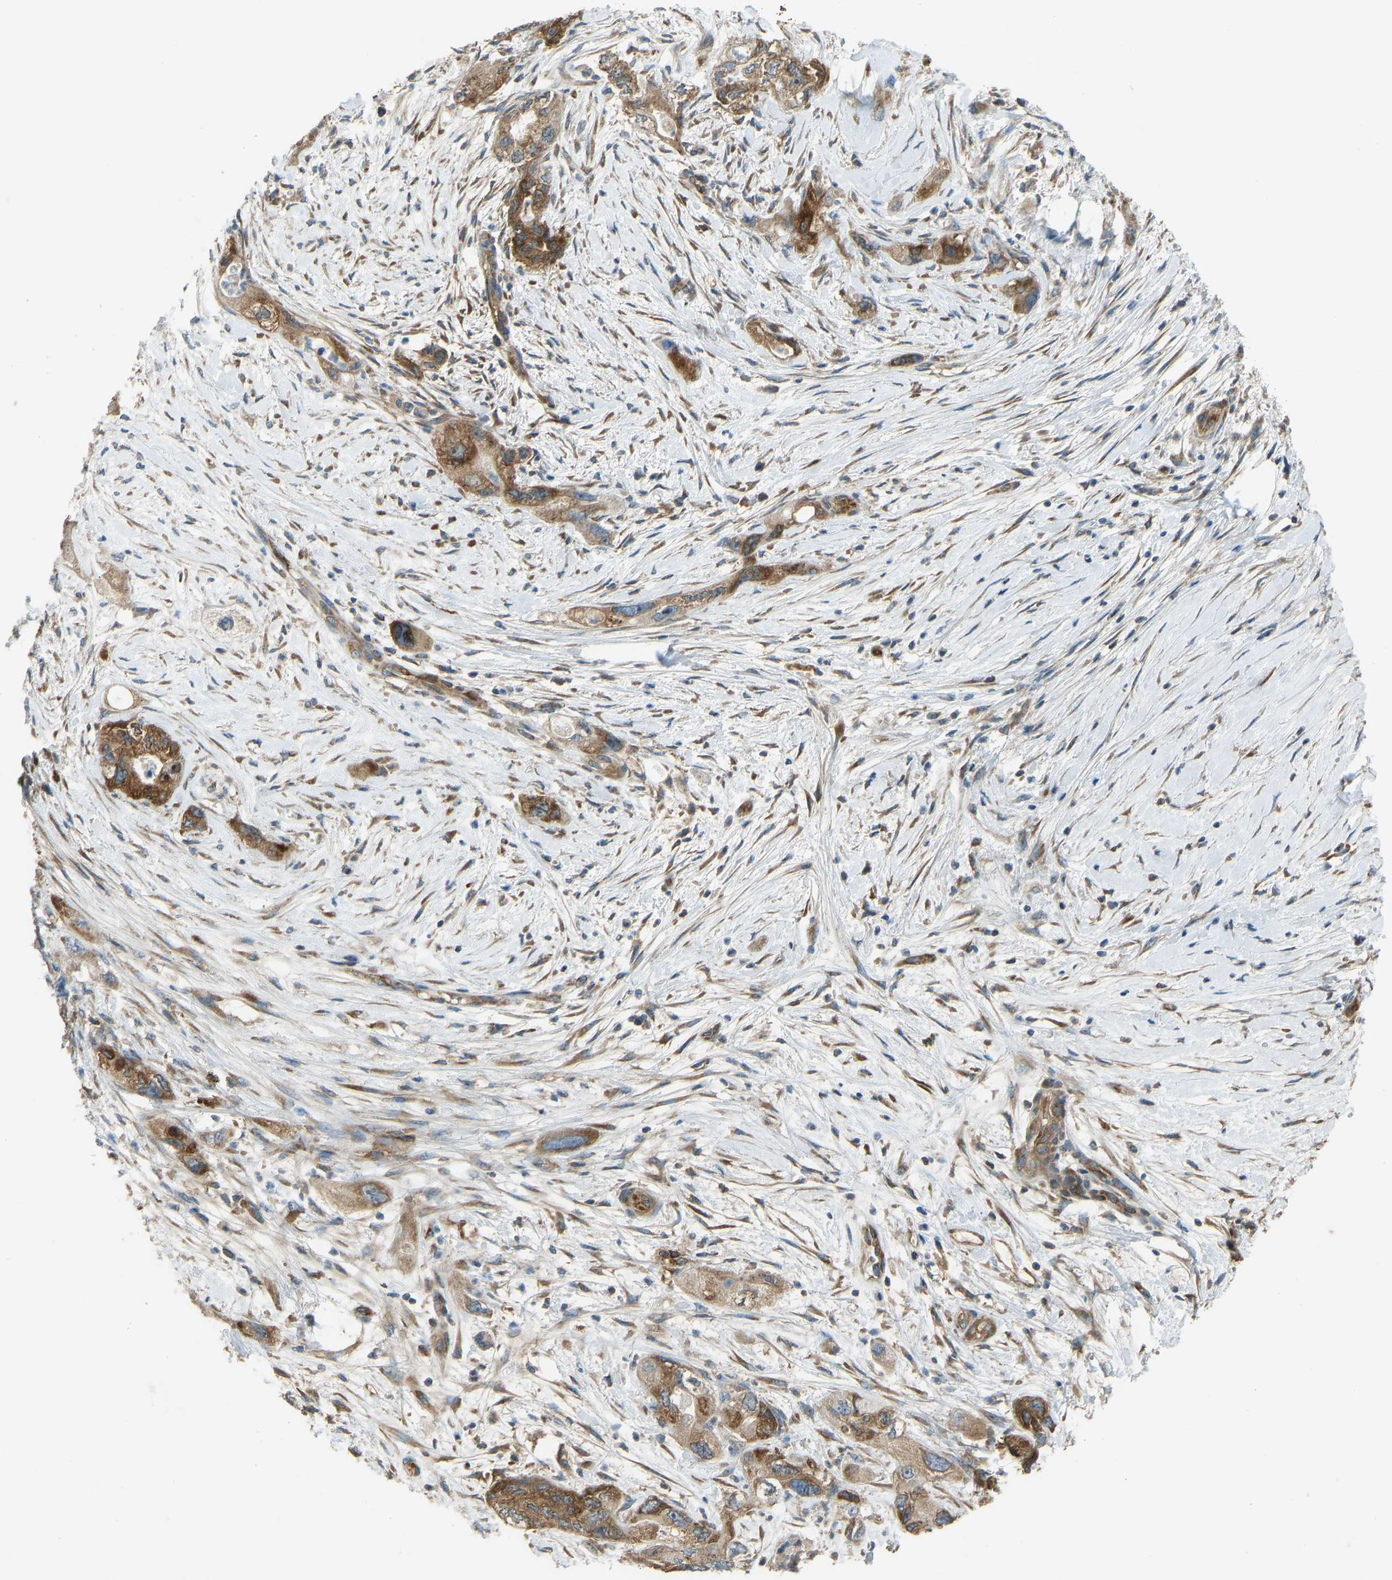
{"staining": {"intensity": "moderate", "quantity": ">75%", "location": "cytoplasmic/membranous"}, "tissue": "pancreatic cancer", "cell_type": "Tumor cells", "image_type": "cancer", "snomed": [{"axis": "morphology", "description": "Adenocarcinoma, NOS"}, {"axis": "topography", "description": "Pancreas"}], "caption": "Protein staining reveals moderate cytoplasmic/membranous positivity in approximately >75% of tumor cells in pancreatic adenocarcinoma. Using DAB (brown) and hematoxylin (blue) stains, captured at high magnification using brightfield microscopy.", "gene": "STAU2", "patient": {"sex": "female", "age": 73}}